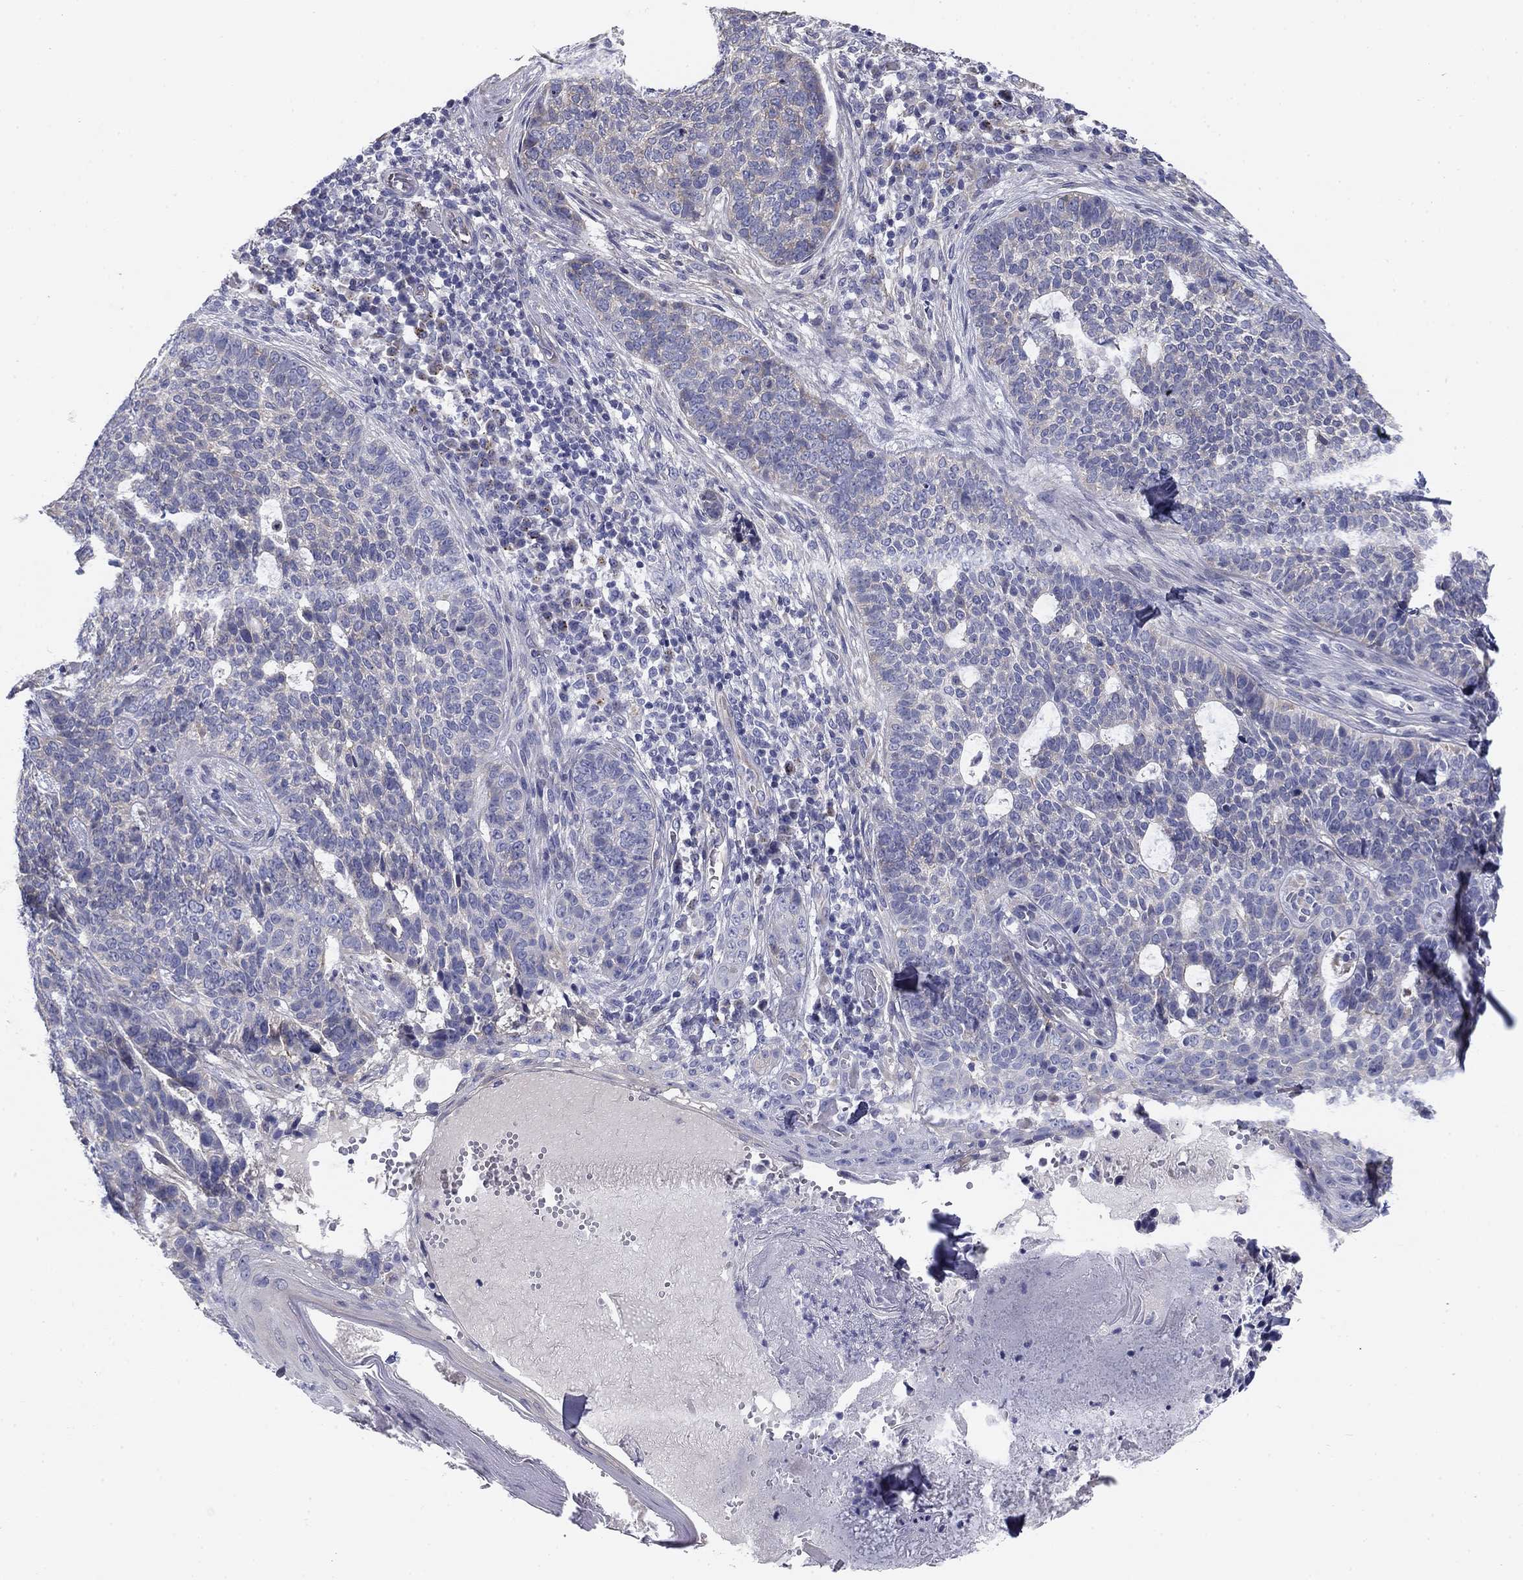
{"staining": {"intensity": "weak", "quantity": "25%-75%", "location": "cytoplasmic/membranous"}, "tissue": "skin cancer", "cell_type": "Tumor cells", "image_type": "cancer", "snomed": [{"axis": "morphology", "description": "Basal cell carcinoma"}, {"axis": "topography", "description": "Skin"}], "caption": "Human skin cancer stained with a brown dye shows weak cytoplasmic/membranous positive expression in approximately 25%-75% of tumor cells.", "gene": "SEPTIN3", "patient": {"sex": "female", "age": 69}}